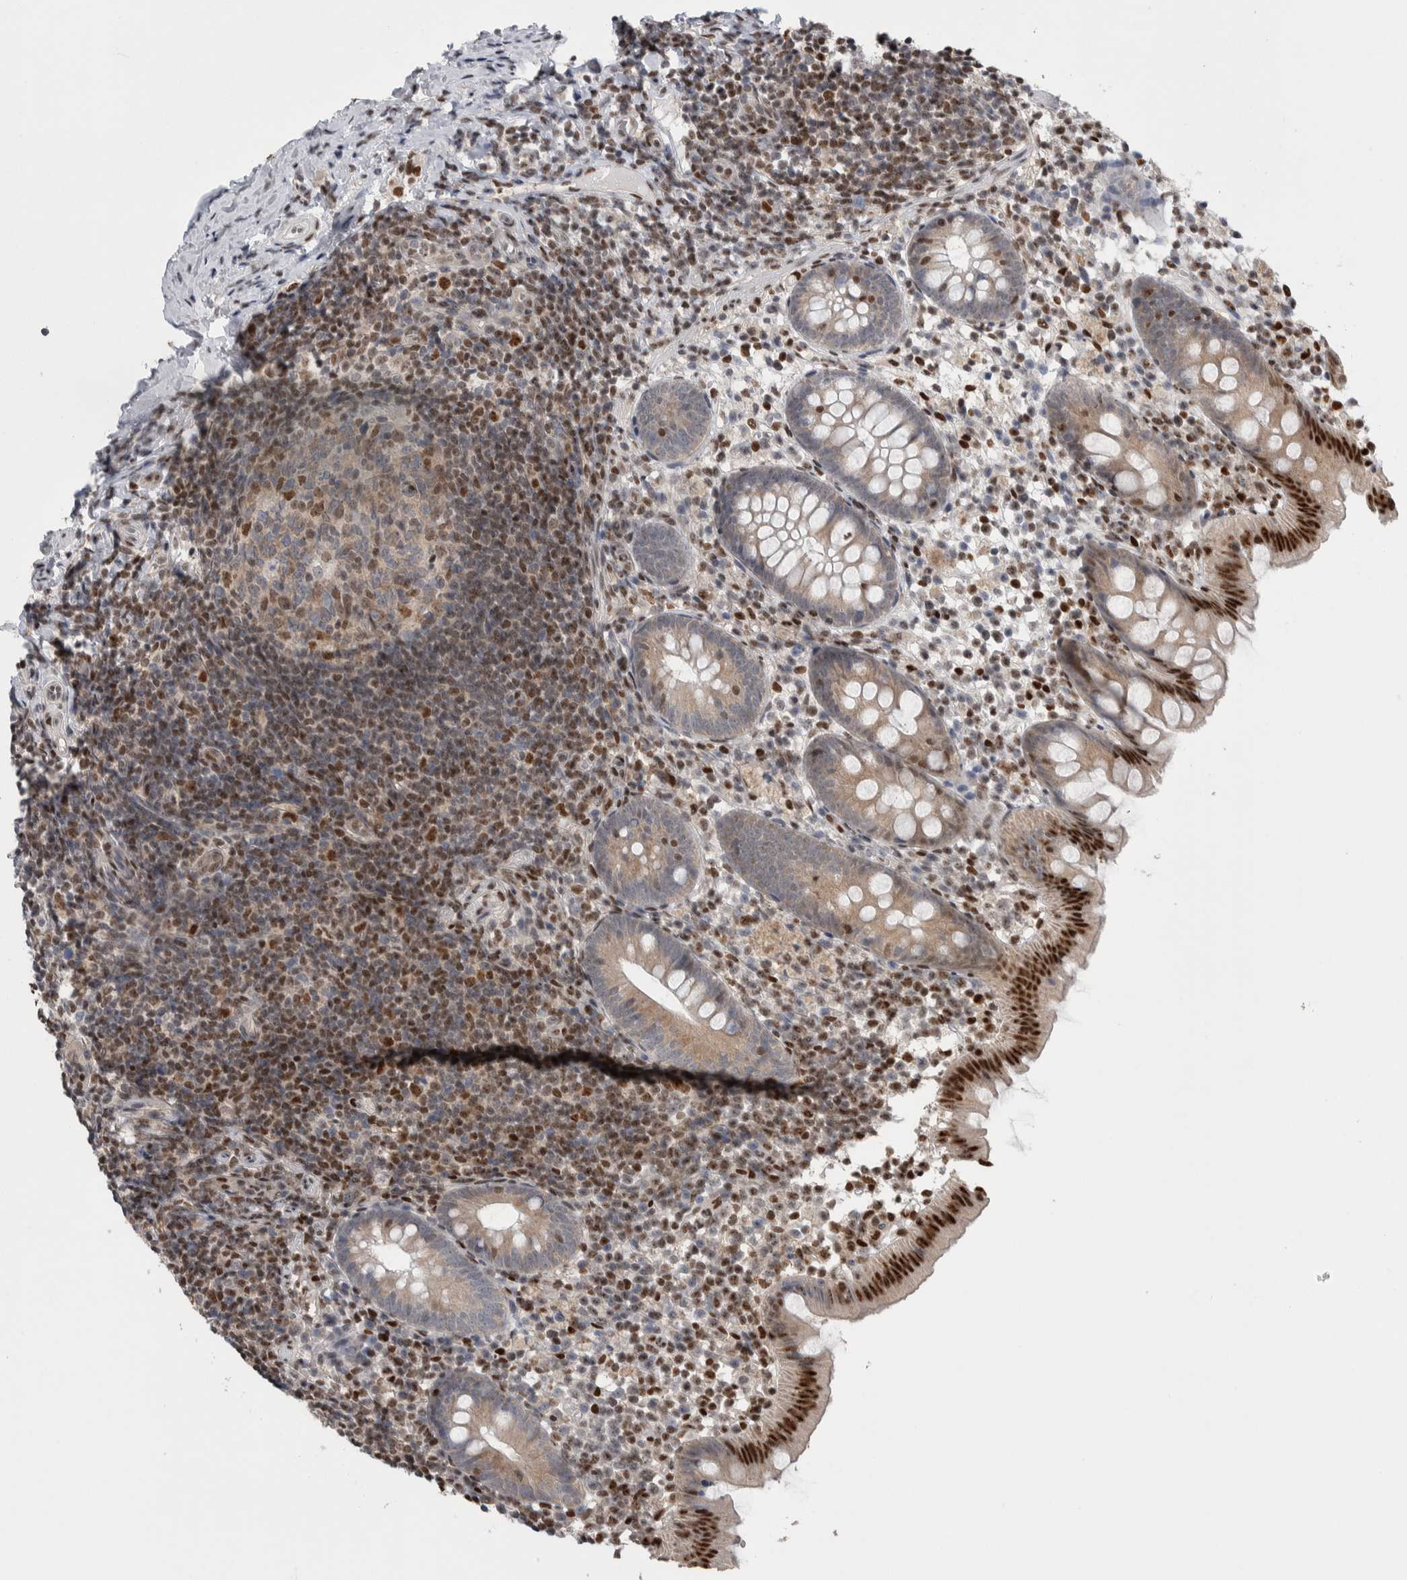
{"staining": {"intensity": "strong", "quantity": "<25%", "location": "nuclear"}, "tissue": "appendix", "cell_type": "Glandular cells", "image_type": "normal", "snomed": [{"axis": "morphology", "description": "Normal tissue, NOS"}, {"axis": "topography", "description": "Appendix"}], "caption": "Glandular cells display medium levels of strong nuclear staining in about <25% of cells in benign human appendix. The protein is stained brown, and the nuclei are stained in blue (DAB IHC with brightfield microscopy, high magnification).", "gene": "TAX1BP1", "patient": {"sex": "female", "age": 20}}